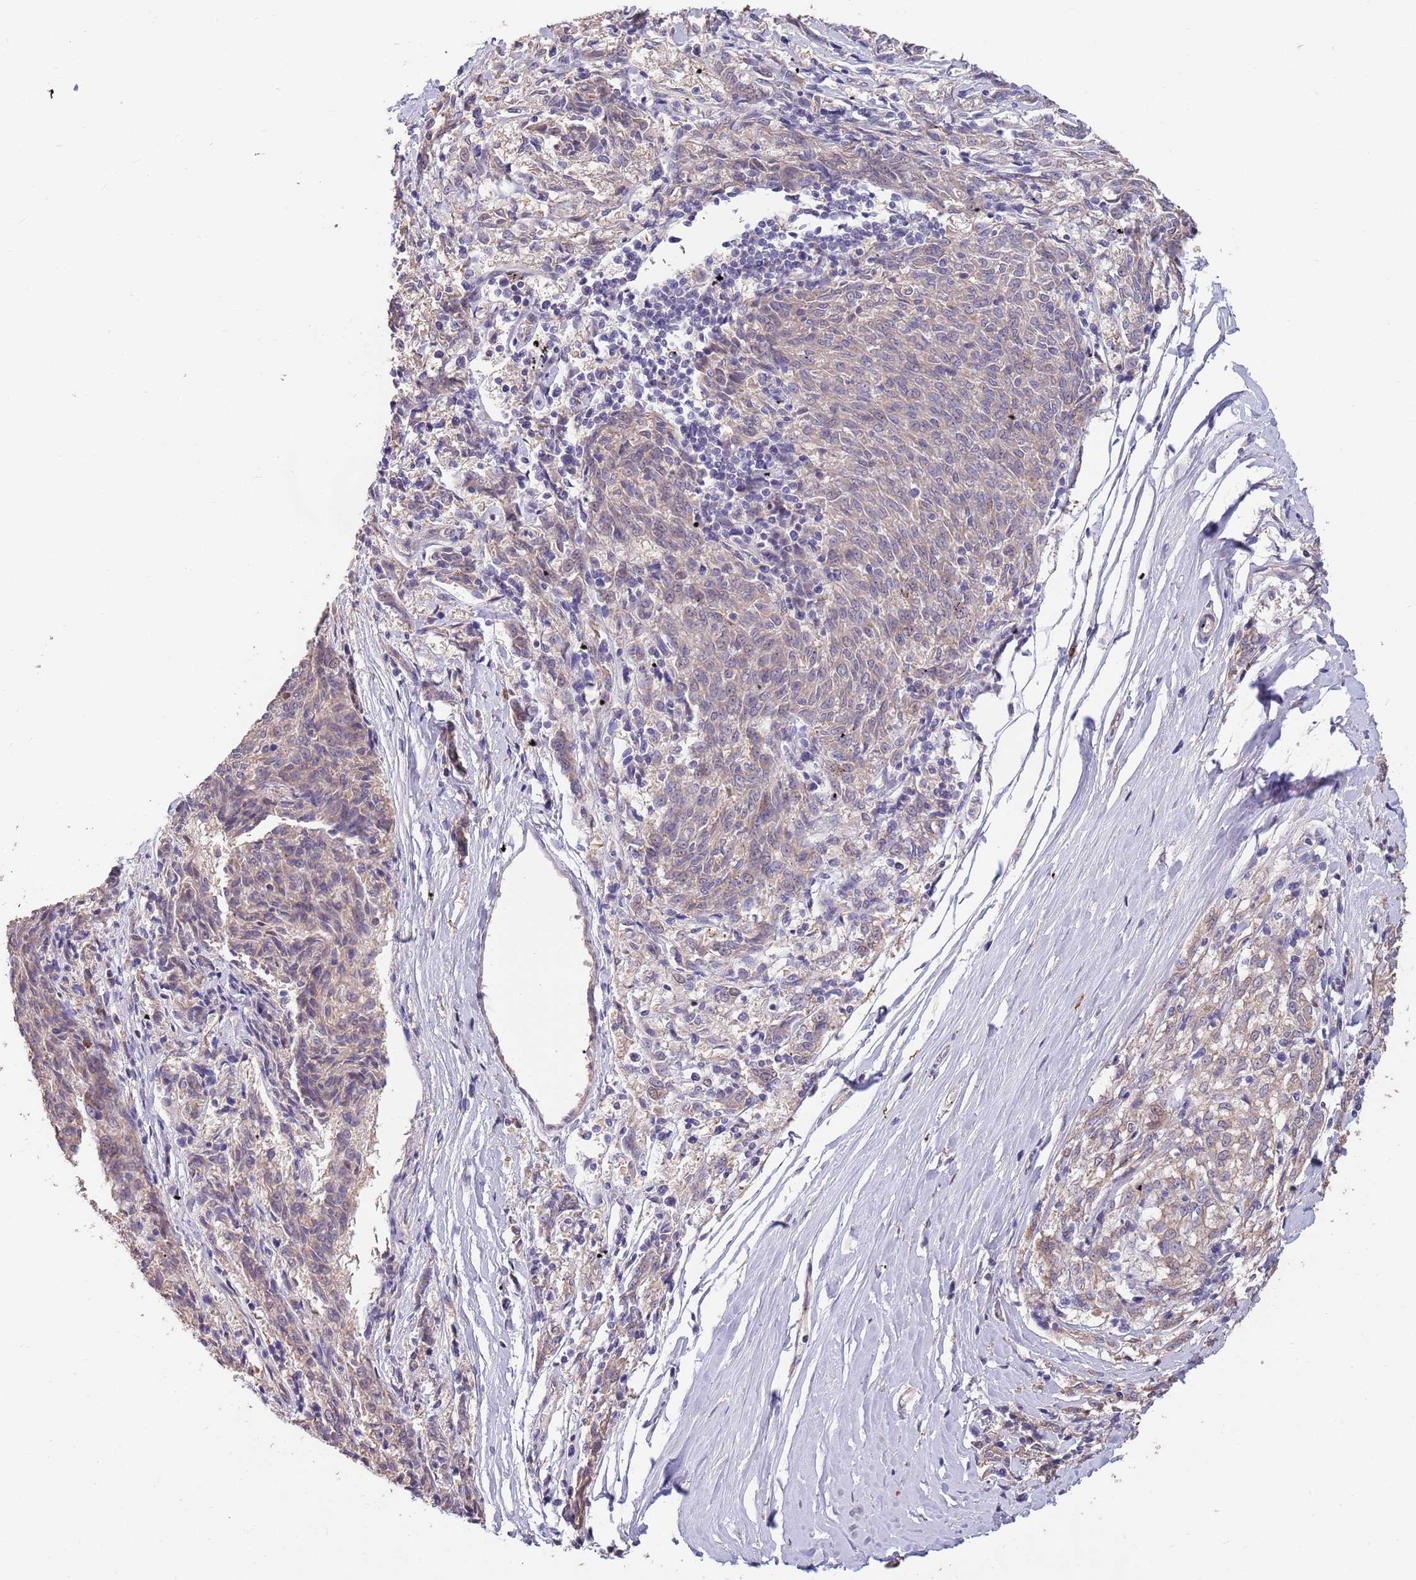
{"staining": {"intensity": "weak", "quantity": "25%-75%", "location": "cytoplasmic/membranous"}, "tissue": "melanoma", "cell_type": "Tumor cells", "image_type": "cancer", "snomed": [{"axis": "morphology", "description": "Malignant melanoma, NOS"}, {"axis": "topography", "description": "Skin"}], "caption": "Brown immunohistochemical staining in human malignant melanoma reveals weak cytoplasmic/membranous positivity in about 25%-75% of tumor cells. The staining is performed using DAB brown chromogen to label protein expression. The nuclei are counter-stained blue using hematoxylin.", "gene": "MARVELD2", "patient": {"sex": "female", "age": 72}}